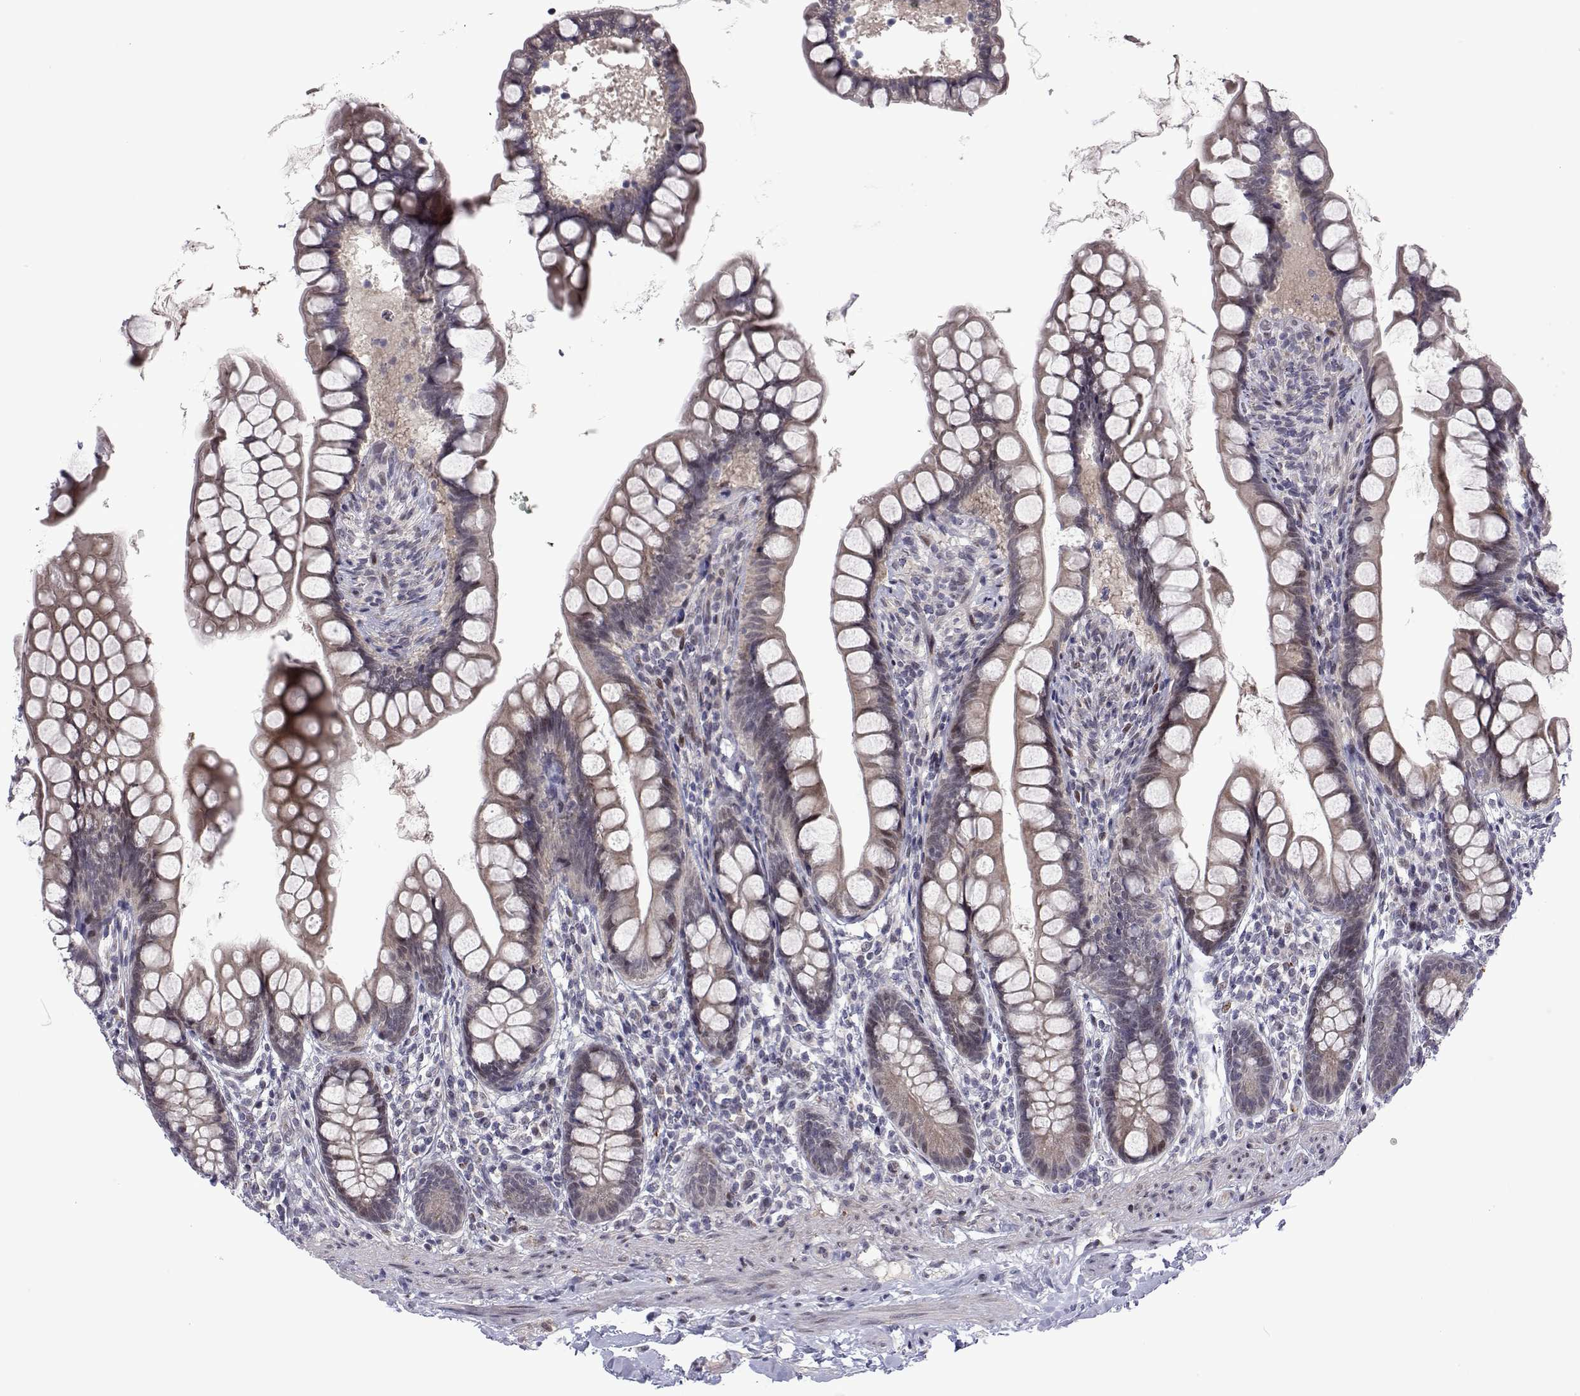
{"staining": {"intensity": "weak", "quantity": "<25%", "location": "cytoplasmic/membranous"}, "tissue": "small intestine", "cell_type": "Glandular cells", "image_type": "normal", "snomed": [{"axis": "morphology", "description": "Normal tissue, NOS"}, {"axis": "topography", "description": "Small intestine"}], "caption": "Photomicrograph shows no protein staining in glandular cells of normal small intestine.", "gene": "EFCAB3", "patient": {"sex": "male", "age": 70}}